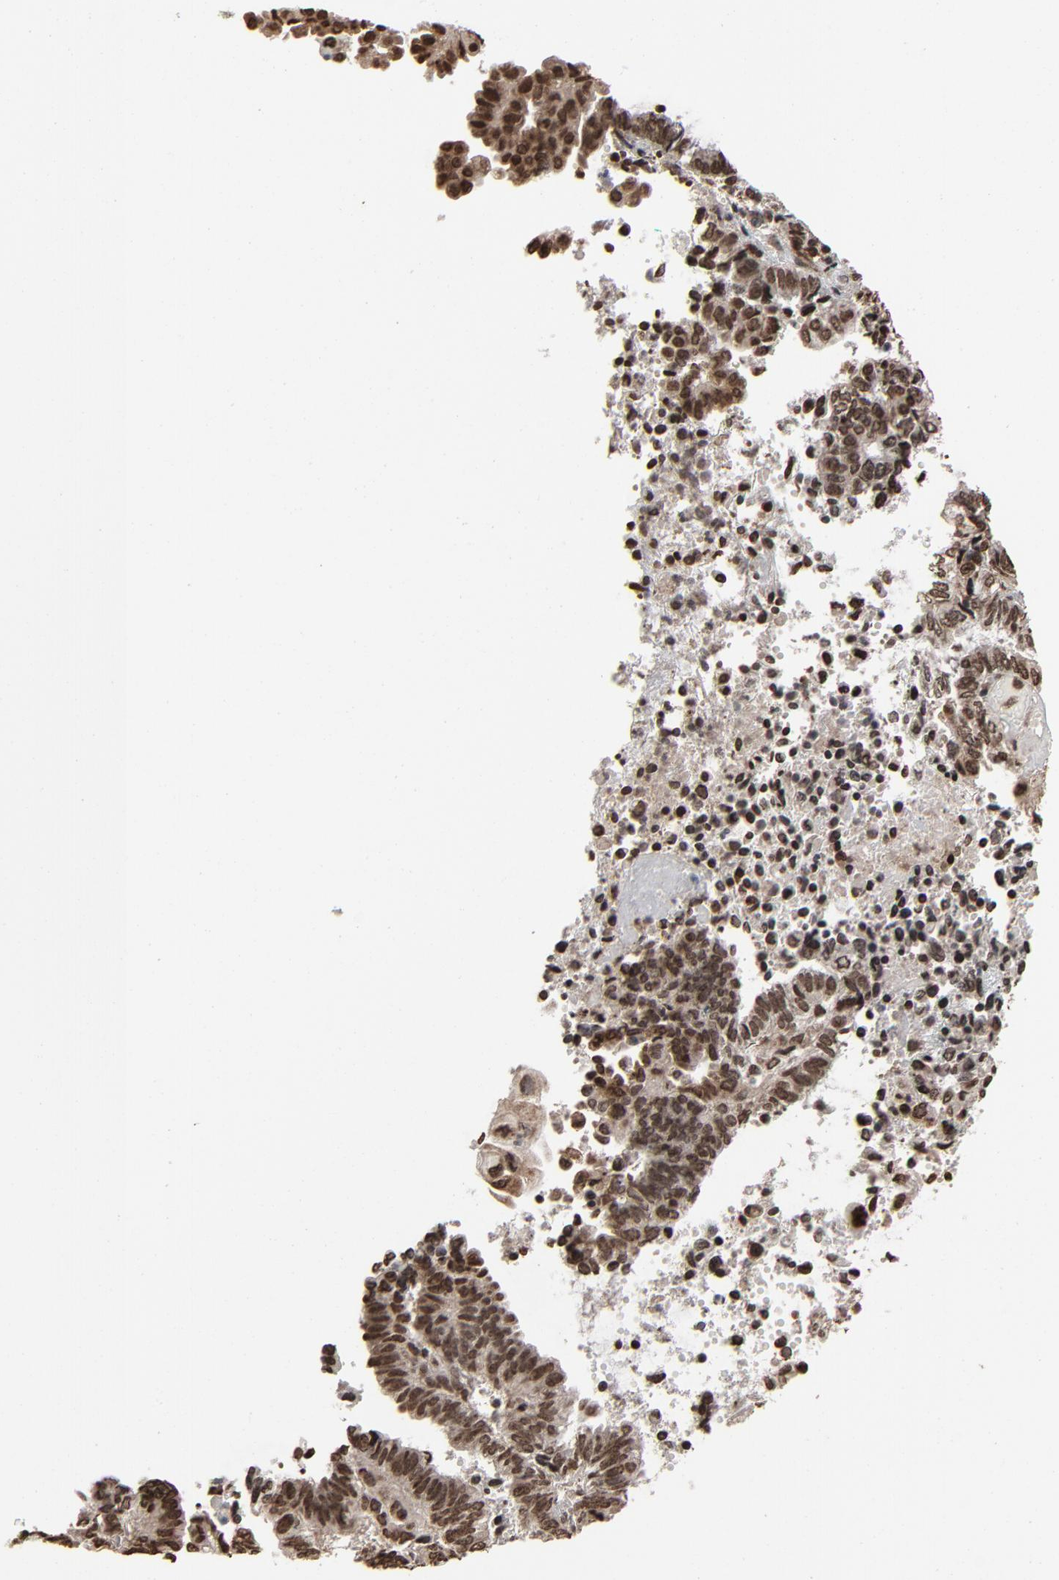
{"staining": {"intensity": "strong", "quantity": ">75%", "location": "nuclear"}, "tissue": "endometrial cancer", "cell_type": "Tumor cells", "image_type": "cancer", "snomed": [{"axis": "morphology", "description": "Adenocarcinoma, NOS"}, {"axis": "topography", "description": "Uterus"}, {"axis": "topography", "description": "Endometrium"}], "caption": "Protein expression analysis of endometrial adenocarcinoma demonstrates strong nuclear staining in about >75% of tumor cells. The protein is shown in brown color, while the nuclei are stained blue.", "gene": "RPS6KA3", "patient": {"sex": "female", "age": 70}}